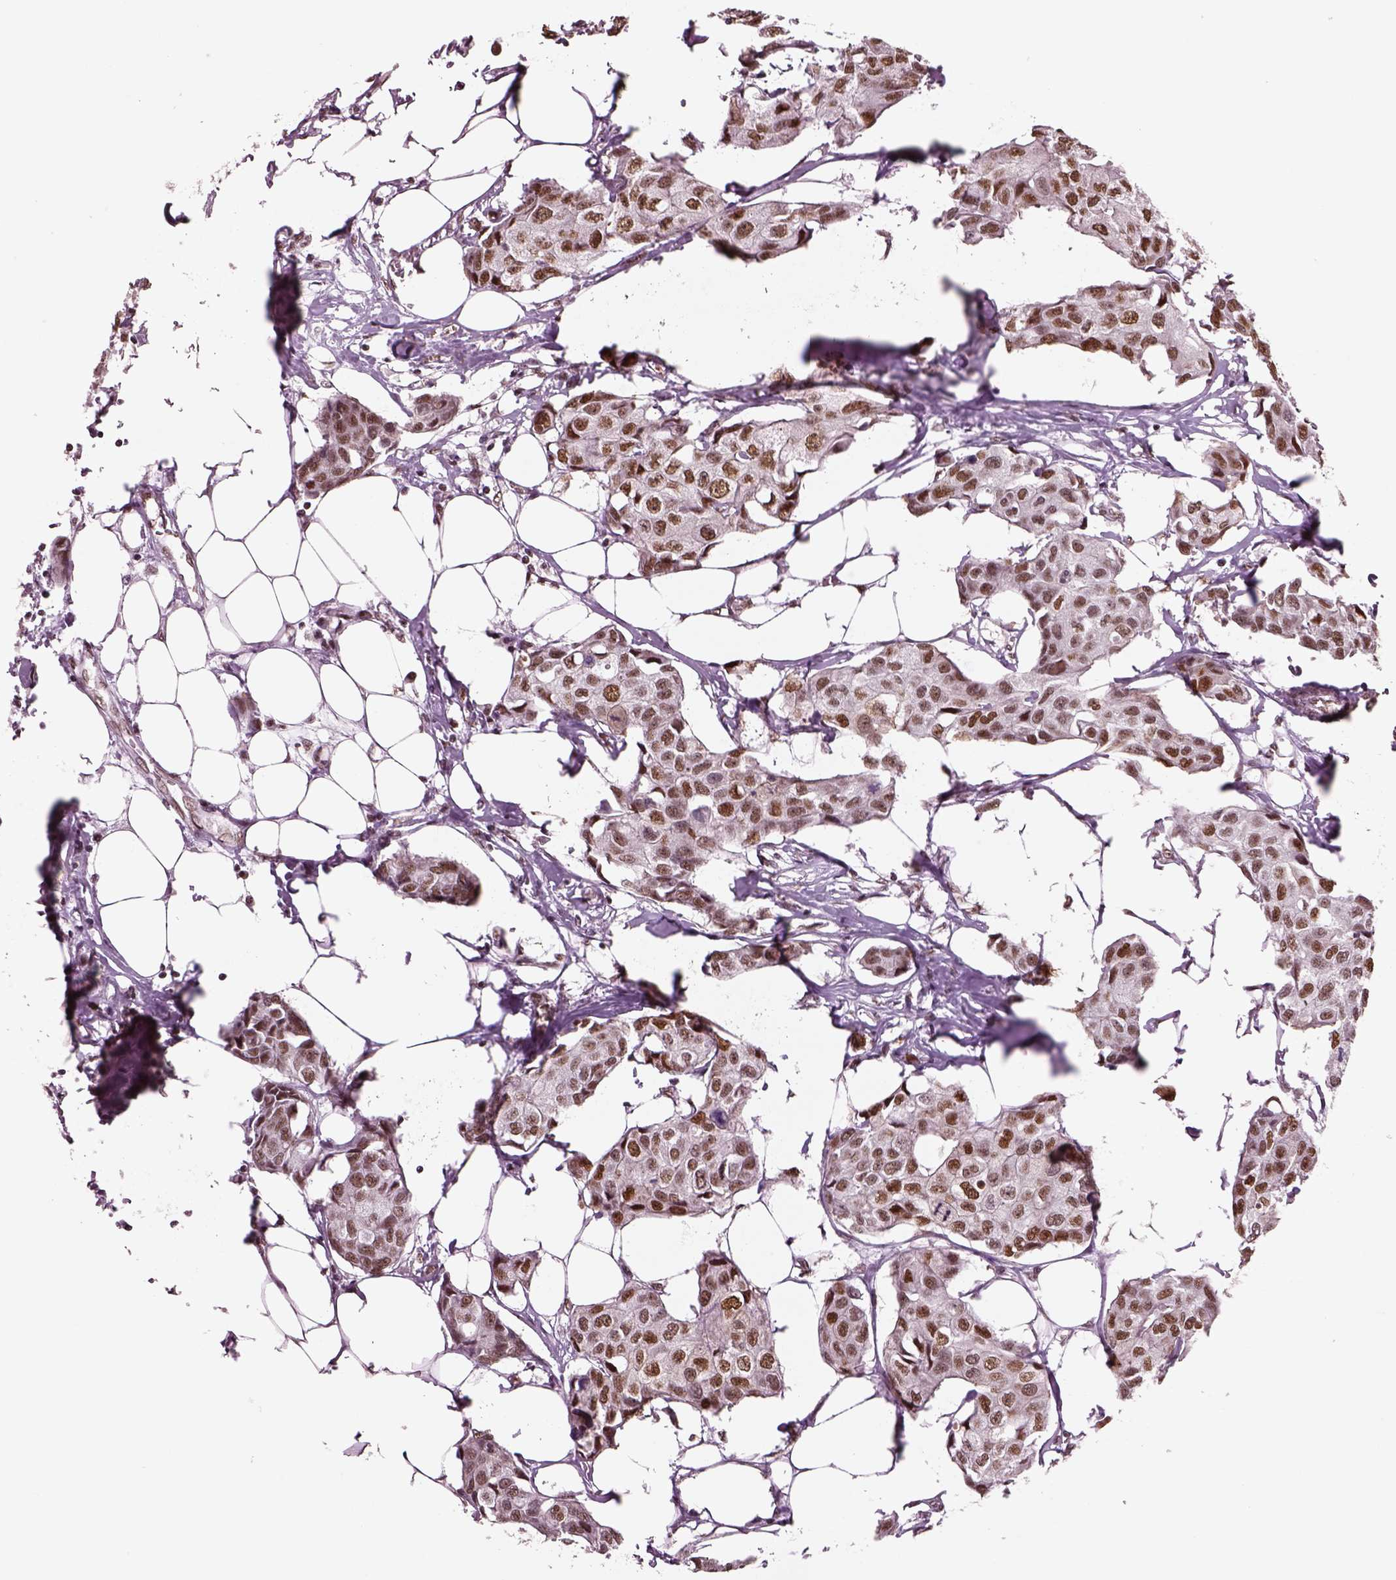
{"staining": {"intensity": "strong", "quantity": ">75%", "location": "nuclear"}, "tissue": "breast cancer", "cell_type": "Tumor cells", "image_type": "cancer", "snomed": [{"axis": "morphology", "description": "Duct carcinoma"}, {"axis": "topography", "description": "Breast"}], "caption": "Intraductal carcinoma (breast) stained for a protein shows strong nuclear positivity in tumor cells.", "gene": "SEPHS1", "patient": {"sex": "female", "age": 80}}